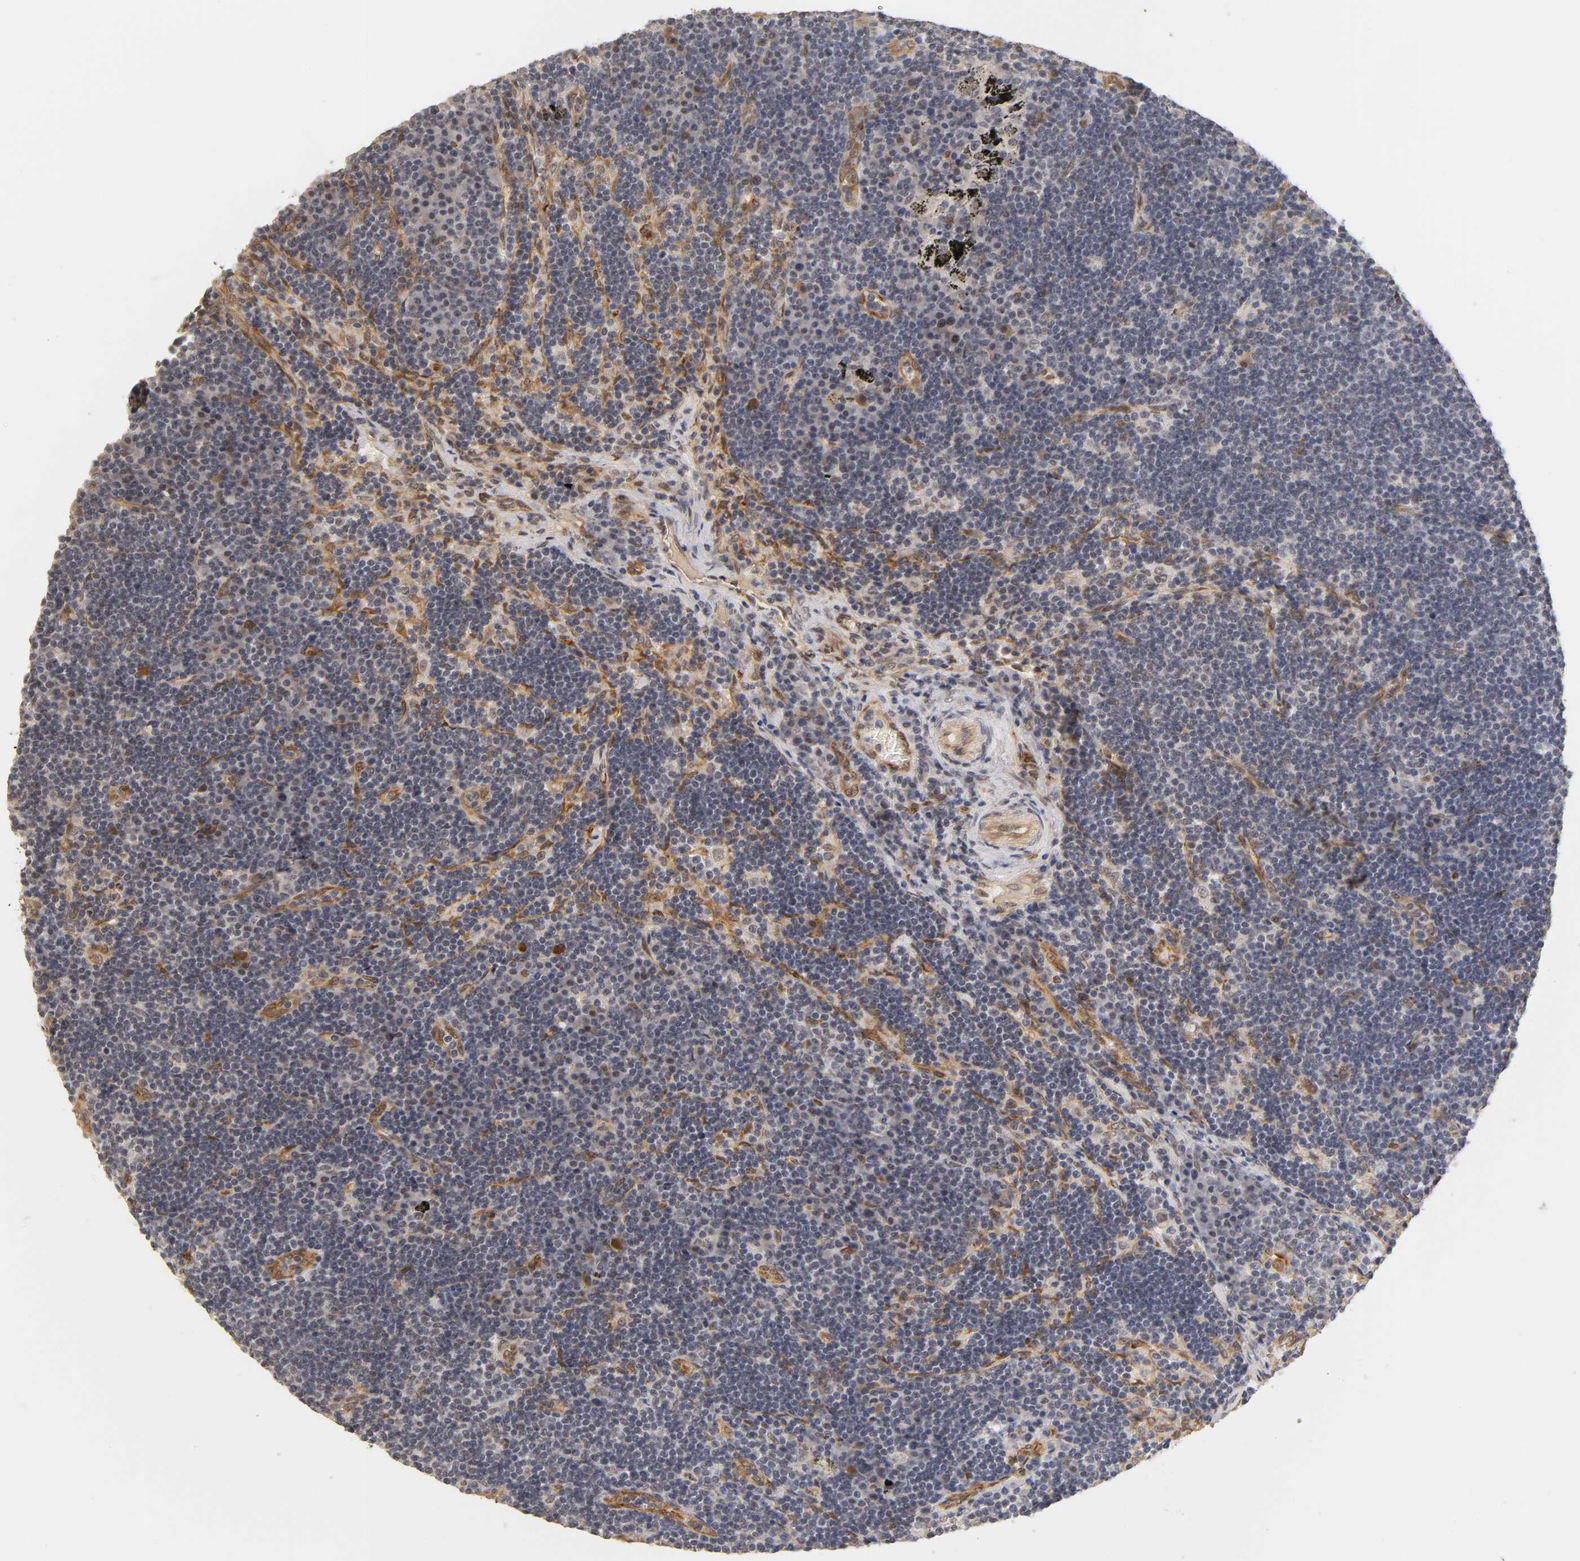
{"staining": {"intensity": "weak", "quantity": "25%-75%", "location": "cytoplasmic/membranous"}, "tissue": "lymph node", "cell_type": "Germinal center cells", "image_type": "normal", "snomed": [{"axis": "morphology", "description": "Normal tissue, NOS"}, {"axis": "morphology", "description": "Squamous cell carcinoma, metastatic, NOS"}, {"axis": "topography", "description": "Lymph node"}], "caption": "Immunohistochemical staining of unremarkable human lymph node exhibits weak cytoplasmic/membranous protein expression in approximately 25%-75% of germinal center cells. (brown staining indicates protein expression, while blue staining denotes nuclei).", "gene": "LAMB1", "patient": {"sex": "female", "age": 53}}